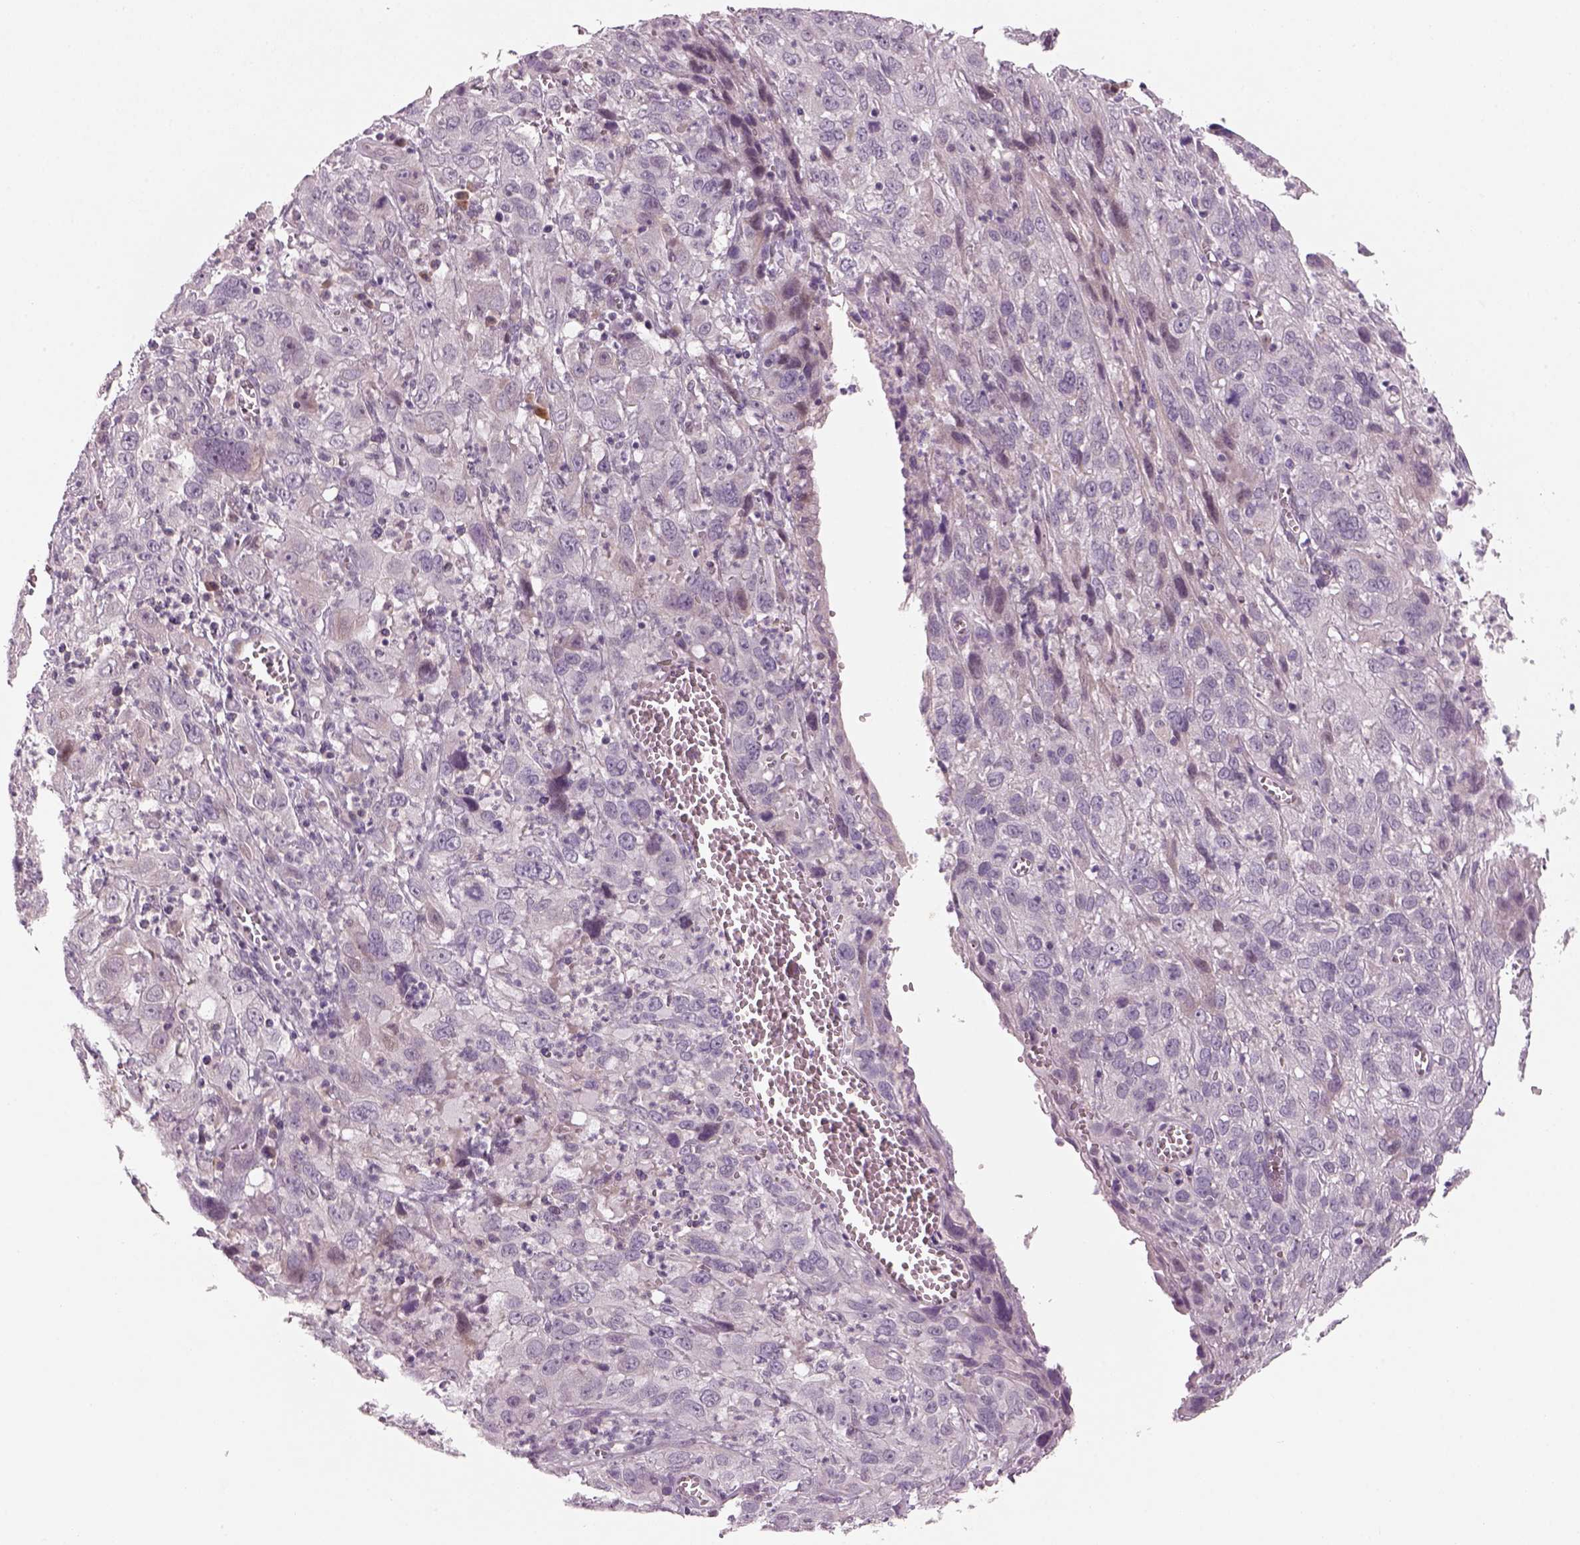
{"staining": {"intensity": "negative", "quantity": "none", "location": "none"}, "tissue": "cervical cancer", "cell_type": "Tumor cells", "image_type": "cancer", "snomed": [{"axis": "morphology", "description": "Squamous cell carcinoma, NOS"}, {"axis": "topography", "description": "Cervix"}], "caption": "Tumor cells show no significant protein staining in cervical squamous cell carcinoma.", "gene": "PENK", "patient": {"sex": "female", "age": 32}}